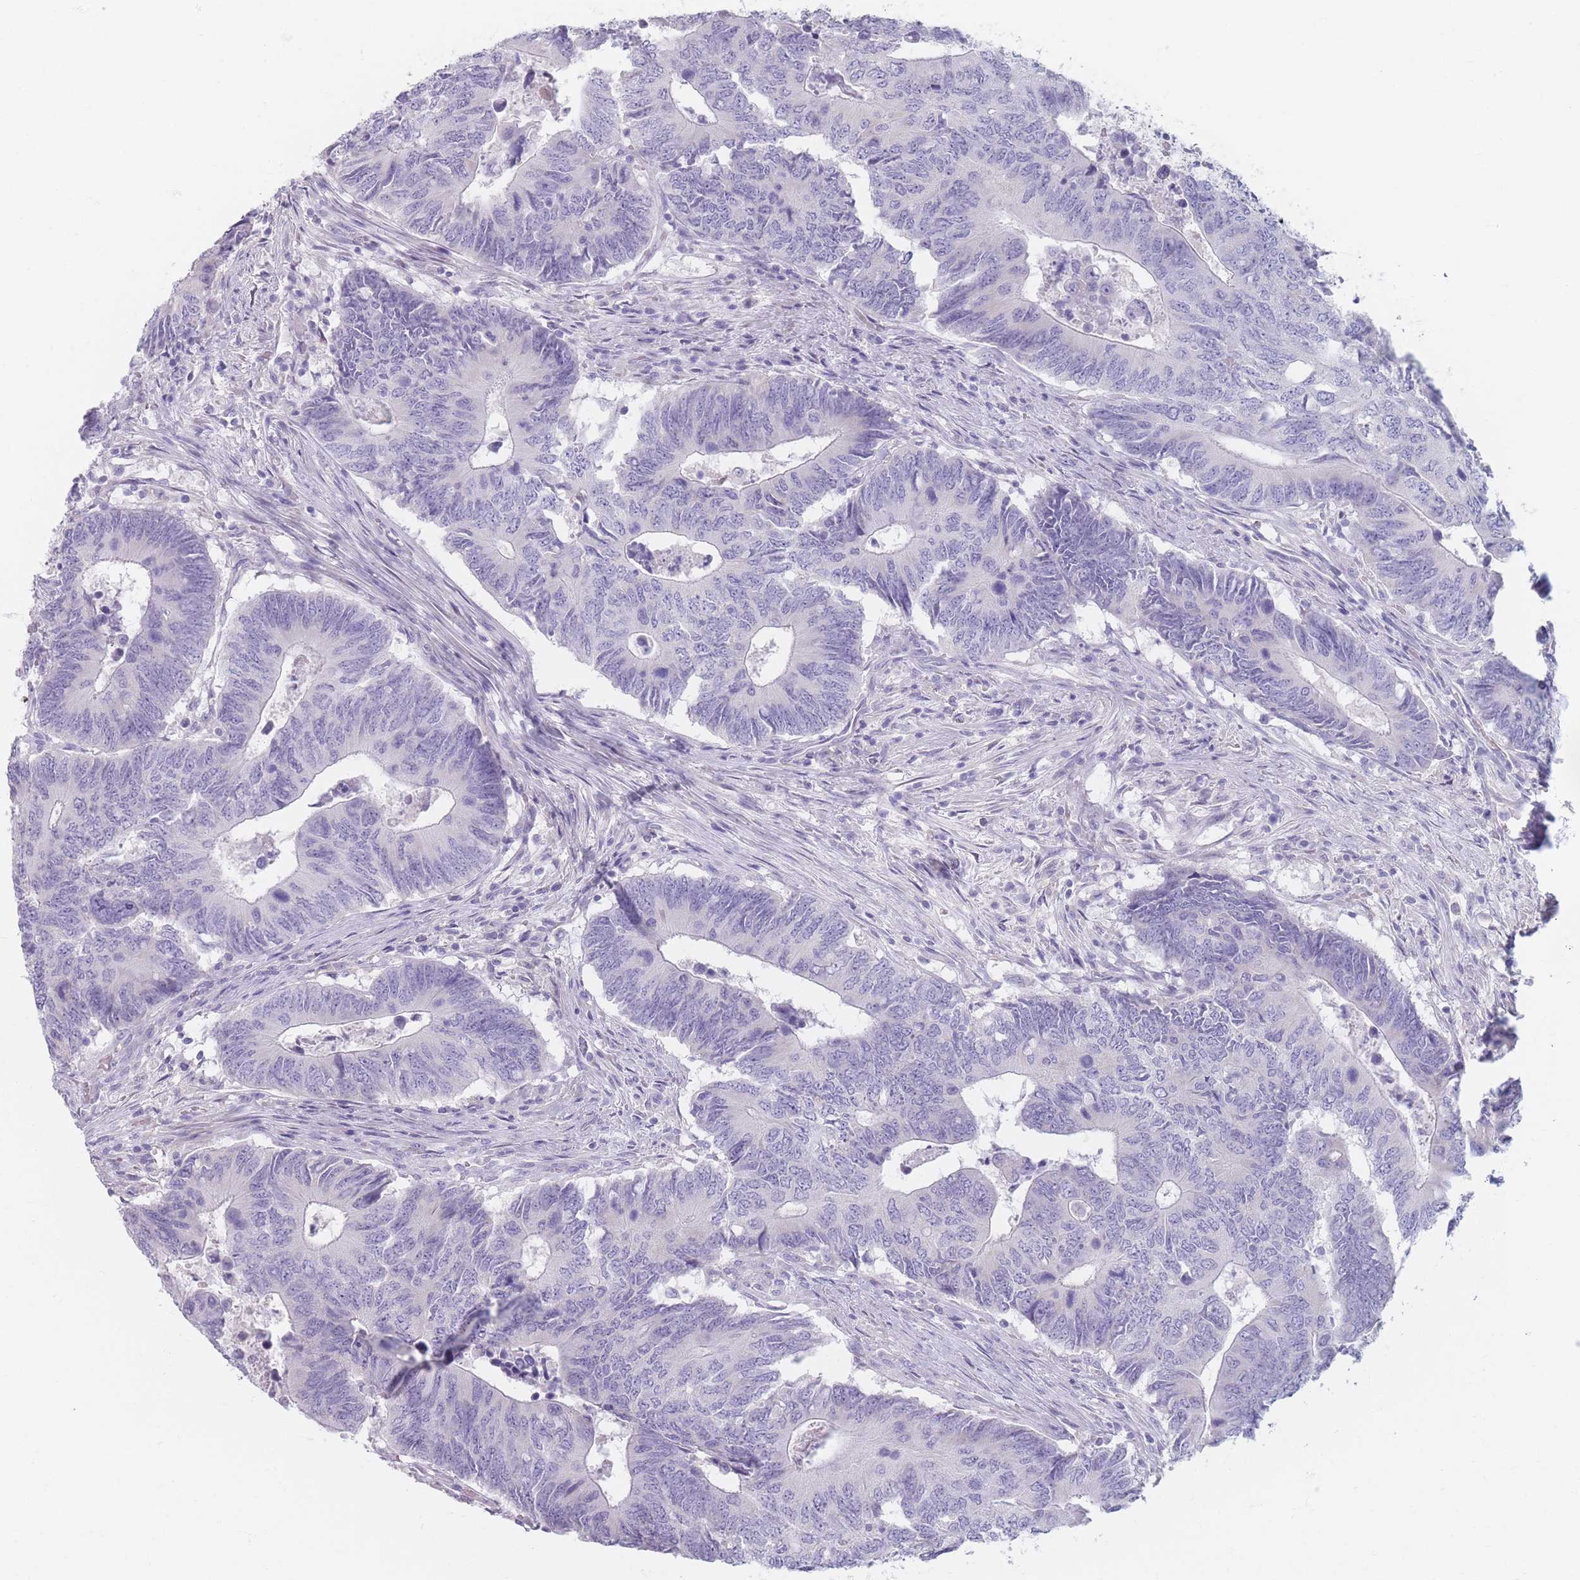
{"staining": {"intensity": "negative", "quantity": "none", "location": "none"}, "tissue": "colorectal cancer", "cell_type": "Tumor cells", "image_type": "cancer", "snomed": [{"axis": "morphology", "description": "Adenocarcinoma, NOS"}, {"axis": "topography", "description": "Colon"}], "caption": "Tumor cells show no significant positivity in adenocarcinoma (colorectal).", "gene": "PIGM", "patient": {"sex": "male", "age": 87}}